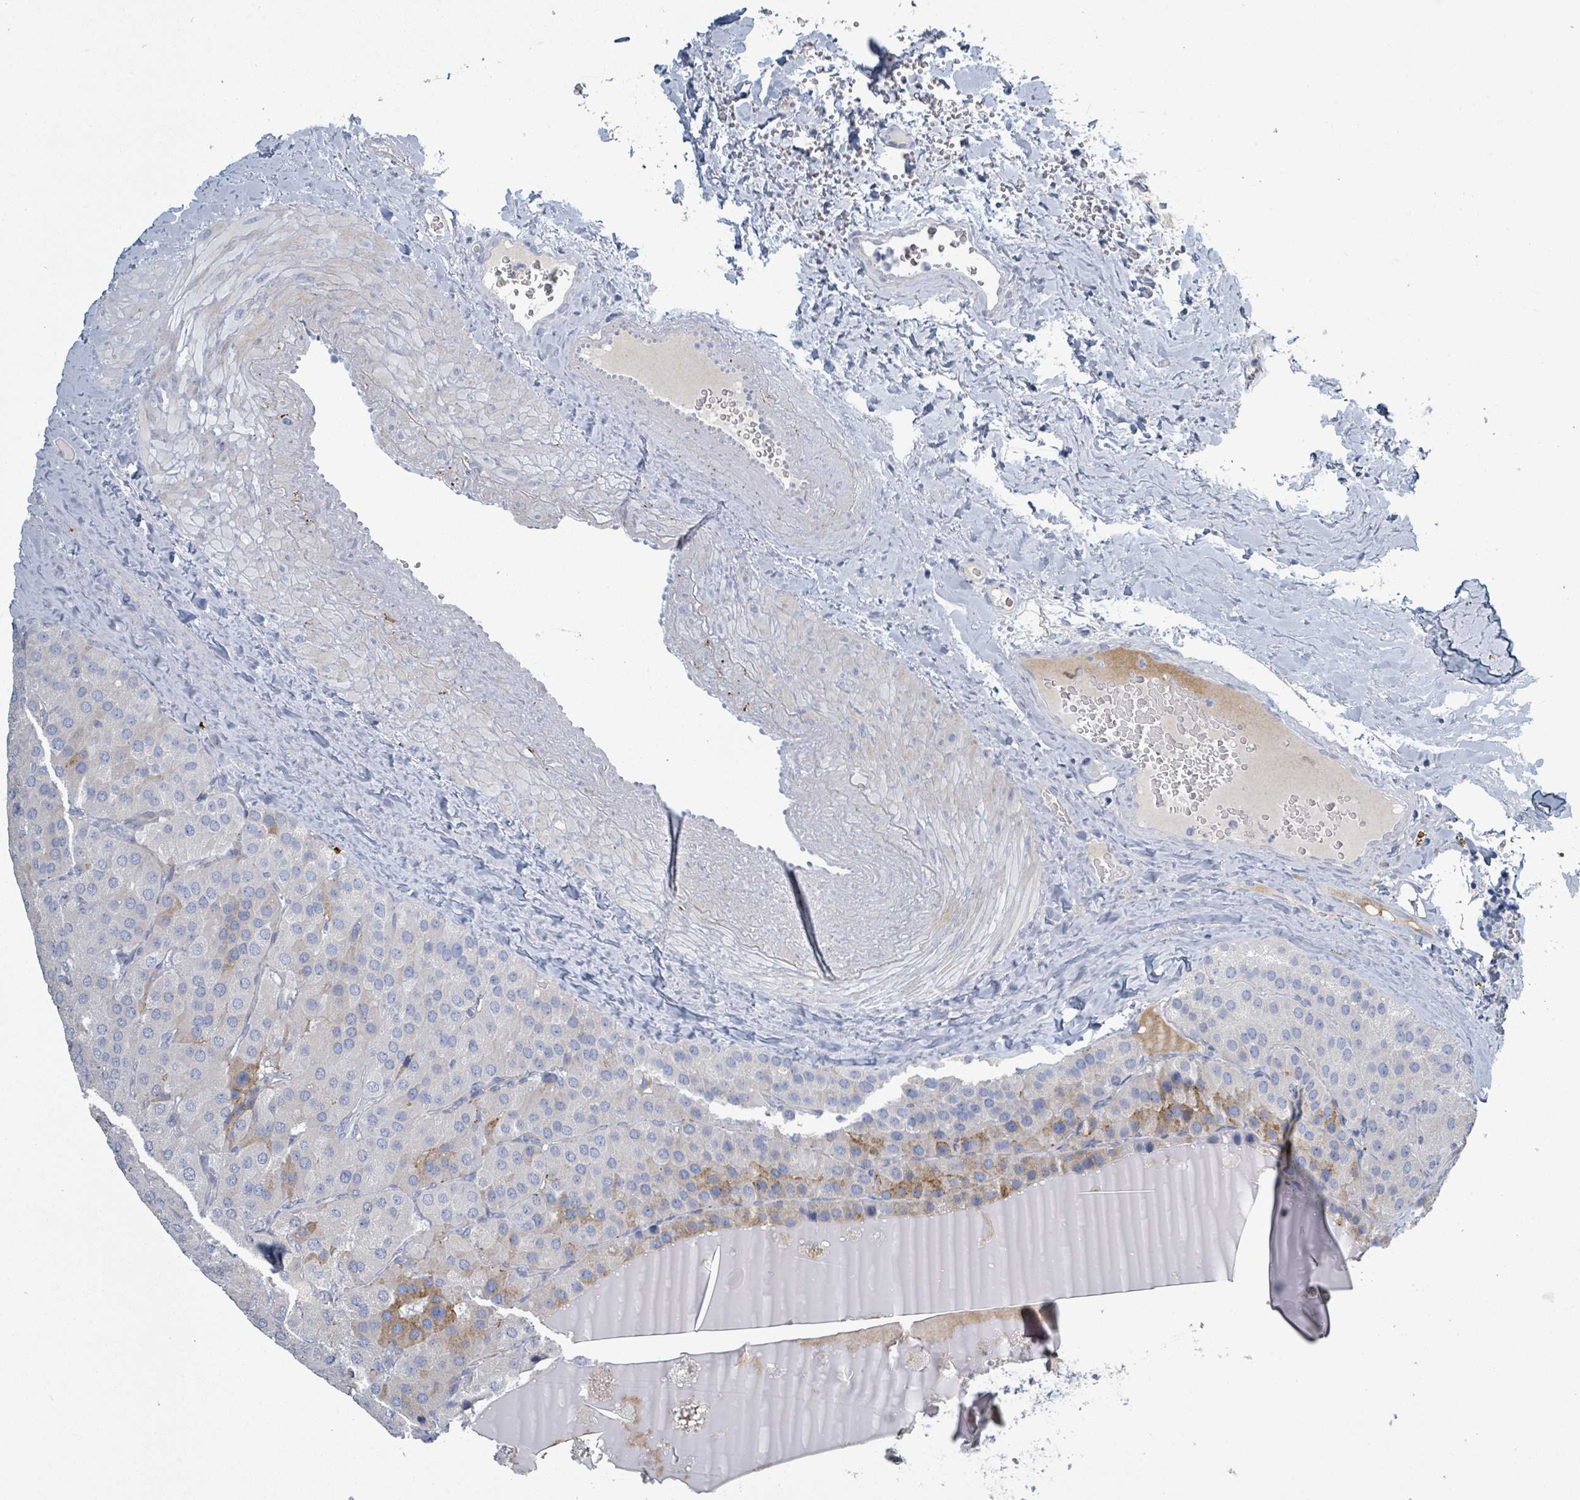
{"staining": {"intensity": "moderate", "quantity": "<25%", "location": "cytoplasmic/membranous"}, "tissue": "parathyroid gland", "cell_type": "Glandular cells", "image_type": "normal", "snomed": [{"axis": "morphology", "description": "Normal tissue, NOS"}, {"axis": "morphology", "description": "Adenoma, NOS"}, {"axis": "topography", "description": "Parathyroid gland"}], "caption": "Protein expression analysis of normal human parathyroid gland reveals moderate cytoplasmic/membranous positivity in about <25% of glandular cells. (IHC, brightfield microscopy, high magnification).", "gene": "RAB33B", "patient": {"sex": "female", "age": 86}}